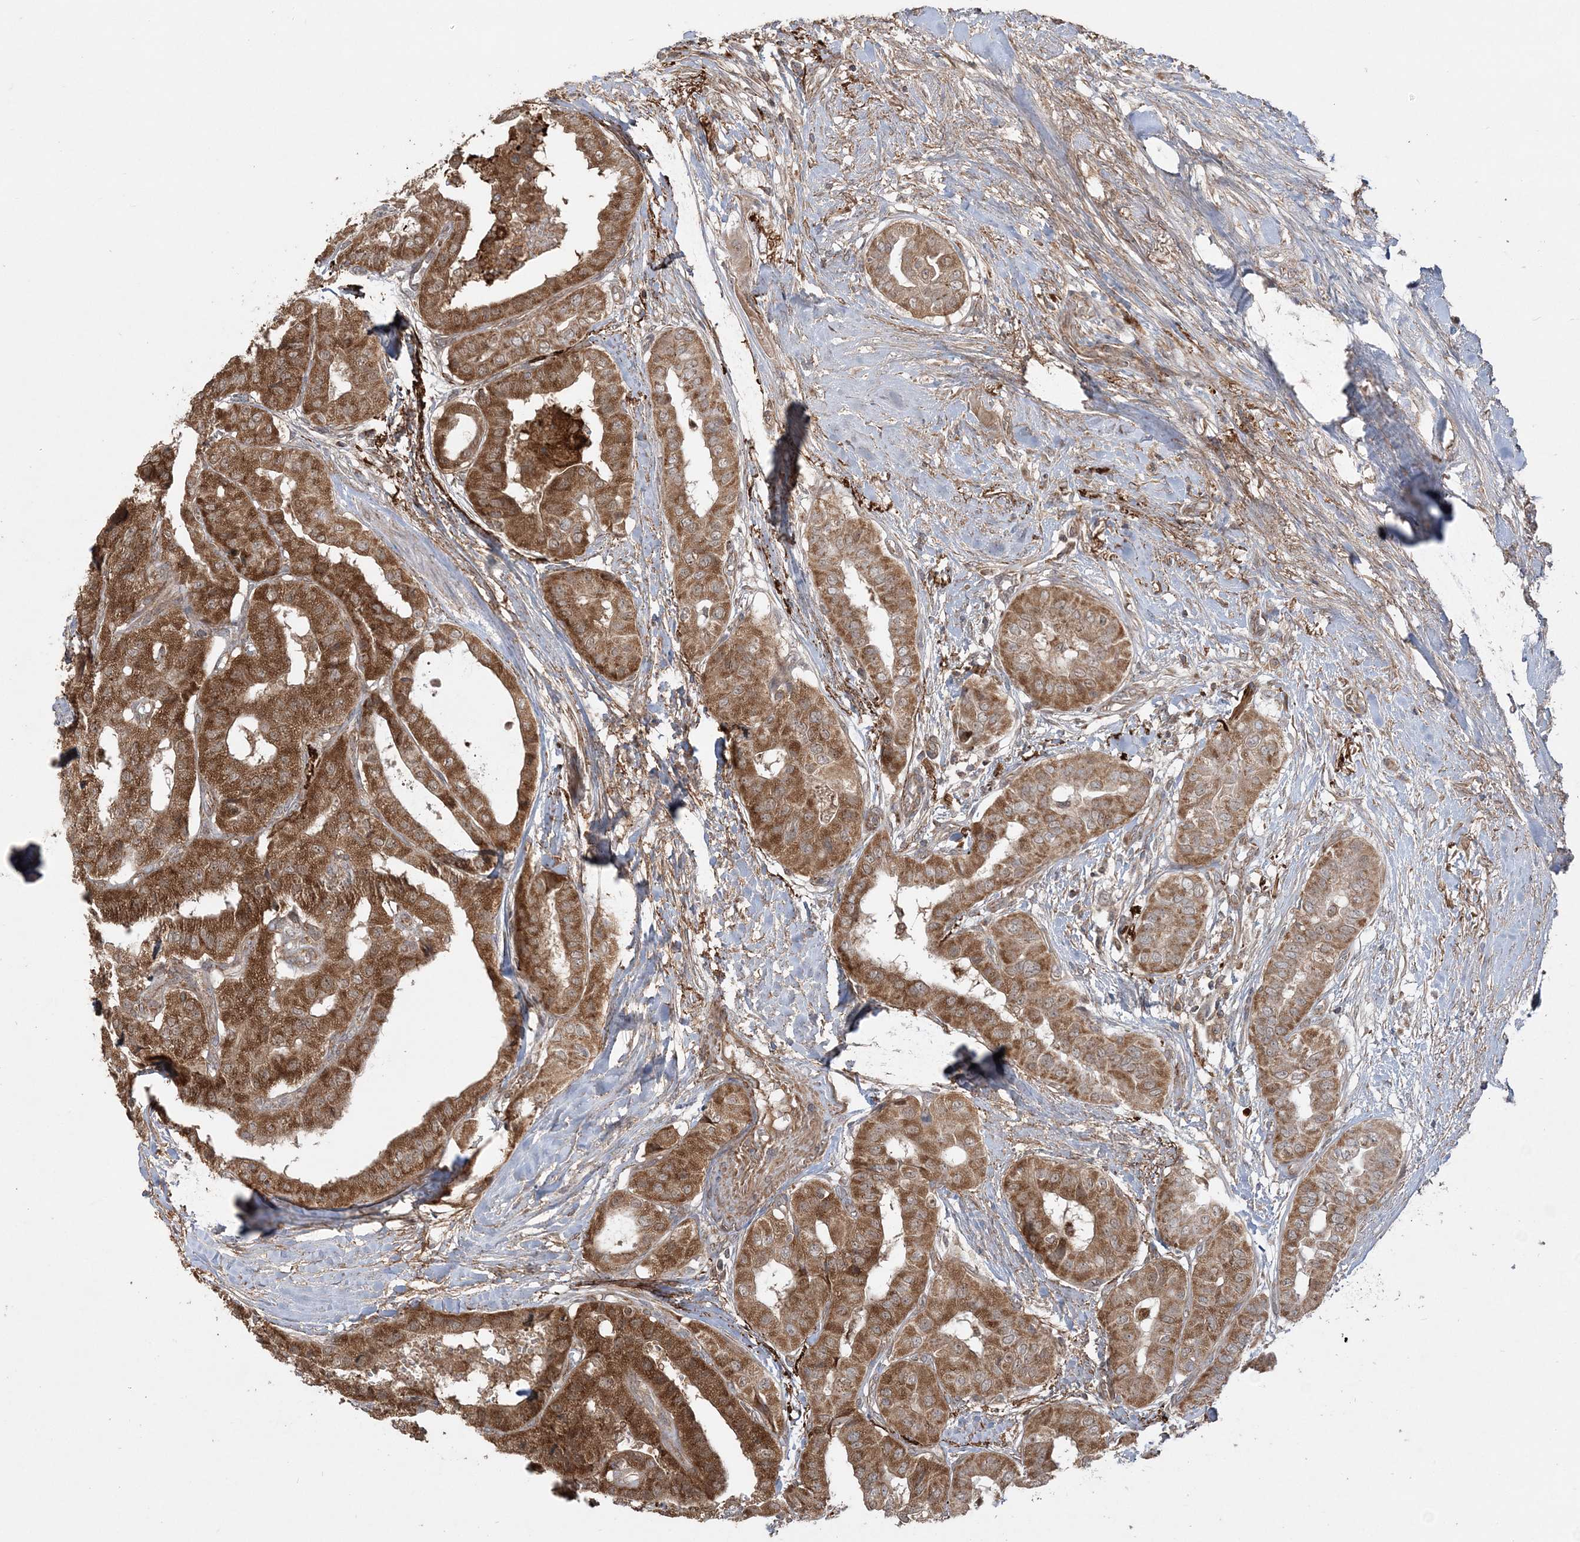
{"staining": {"intensity": "moderate", "quantity": ">75%", "location": "cytoplasmic/membranous"}, "tissue": "thyroid cancer", "cell_type": "Tumor cells", "image_type": "cancer", "snomed": [{"axis": "morphology", "description": "Papillary adenocarcinoma, NOS"}, {"axis": "topography", "description": "Thyroid gland"}], "caption": "Immunohistochemistry (IHC) micrograph of thyroid cancer stained for a protein (brown), which reveals medium levels of moderate cytoplasmic/membranous positivity in about >75% of tumor cells.", "gene": "SCLT1", "patient": {"sex": "female", "age": 59}}